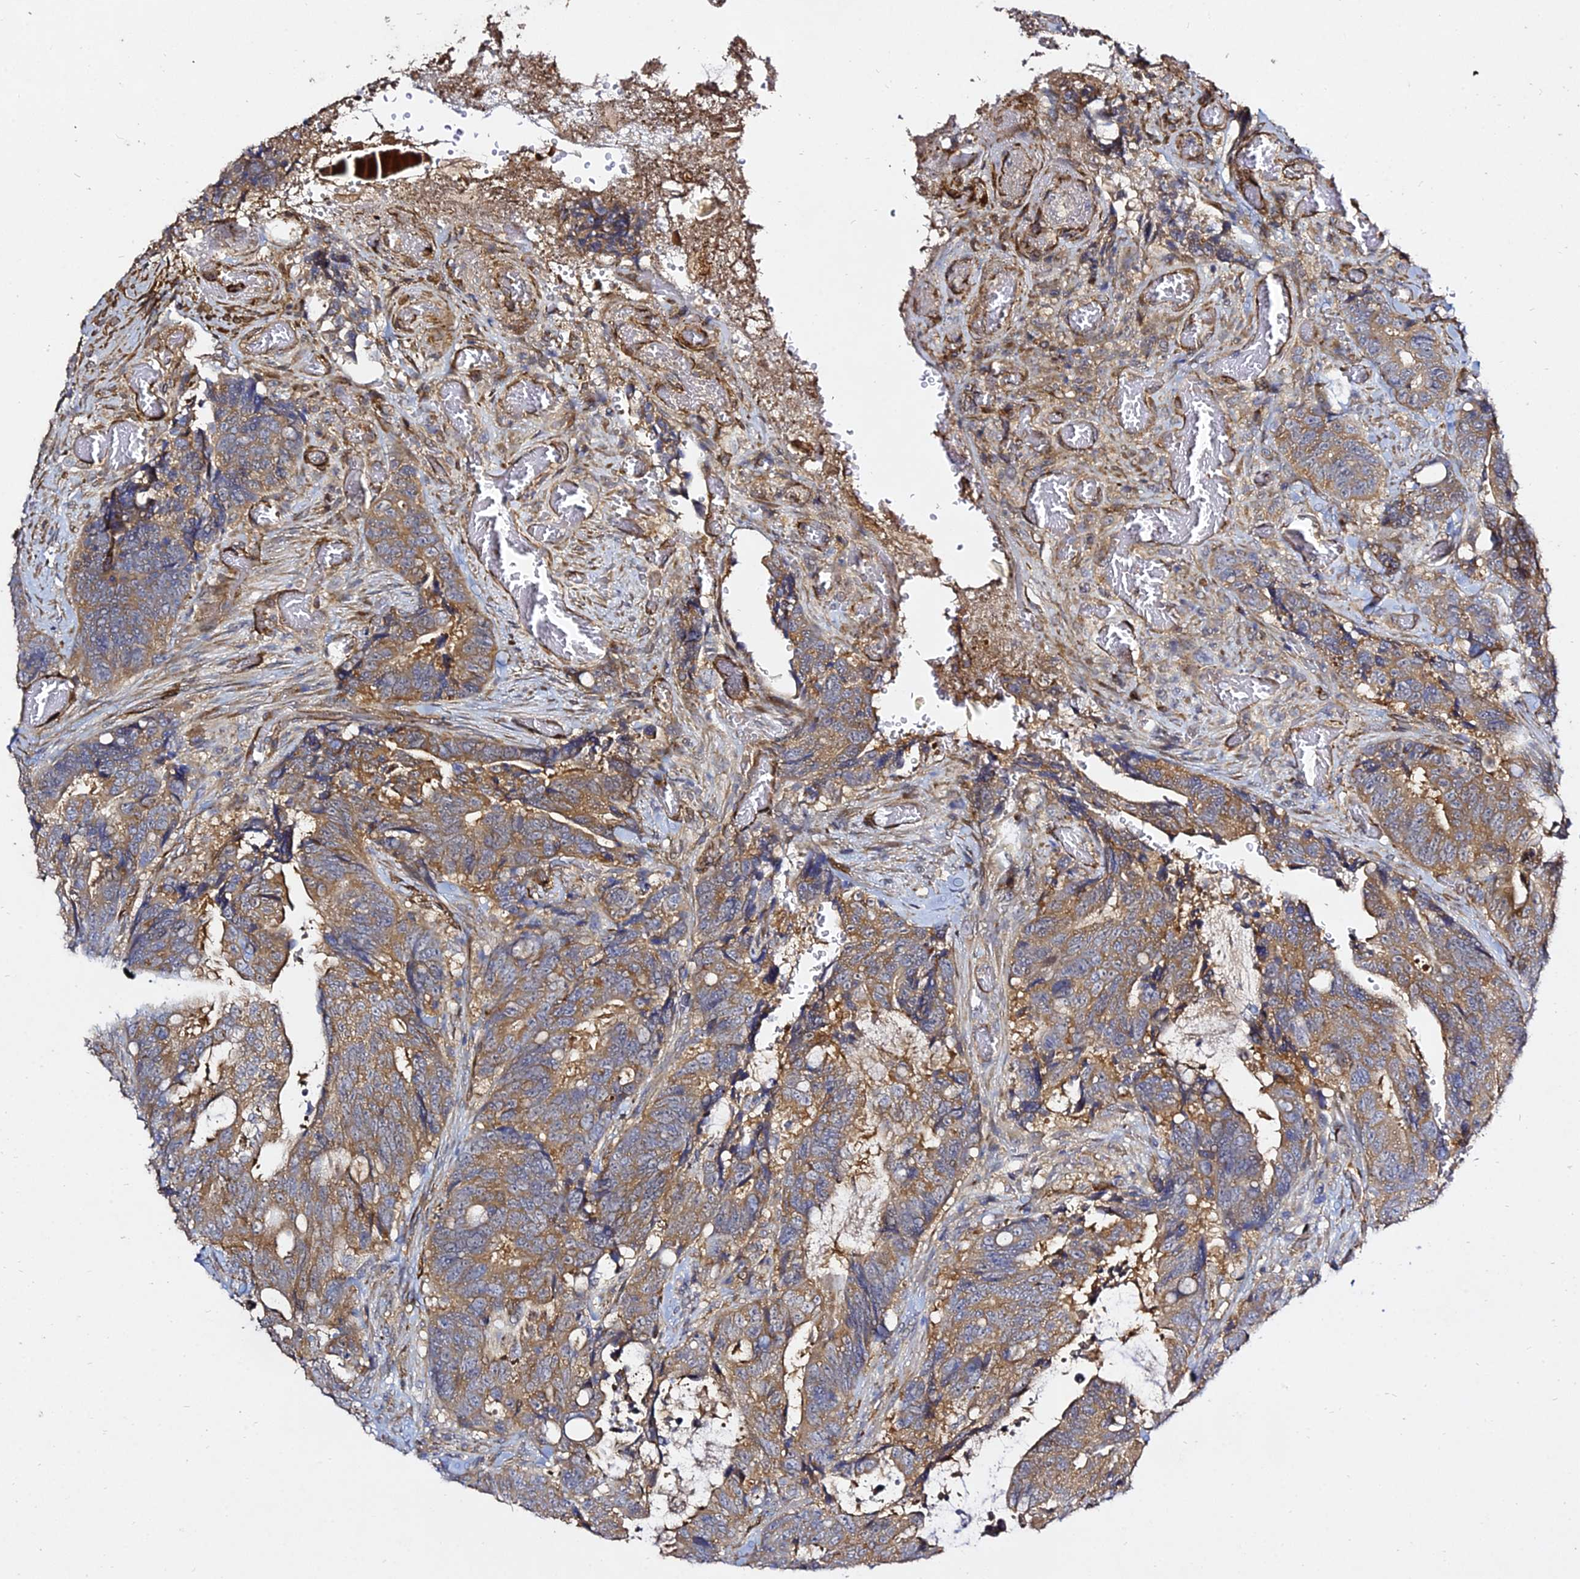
{"staining": {"intensity": "moderate", "quantity": ">75%", "location": "cytoplasmic/membranous"}, "tissue": "colorectal cancer", "cell_type": "Tumor cells", "image_type": "cancer", "snomed": [{"axis": "morphology", "description": "Adenocarcinoma, NOS"}, {"axis": "topography", "description": "Colon"}], "caption": "A high-resolution micrograph shows immunohistochemistry (IHC) staining of colorectal cancer (adenocarcinoma), which shows moderate cytoplasmic/membranous staining in approximately >75% of tumor cells.", "gene": "GRTP1", "patient": {"sex": "female", "age": 82}}